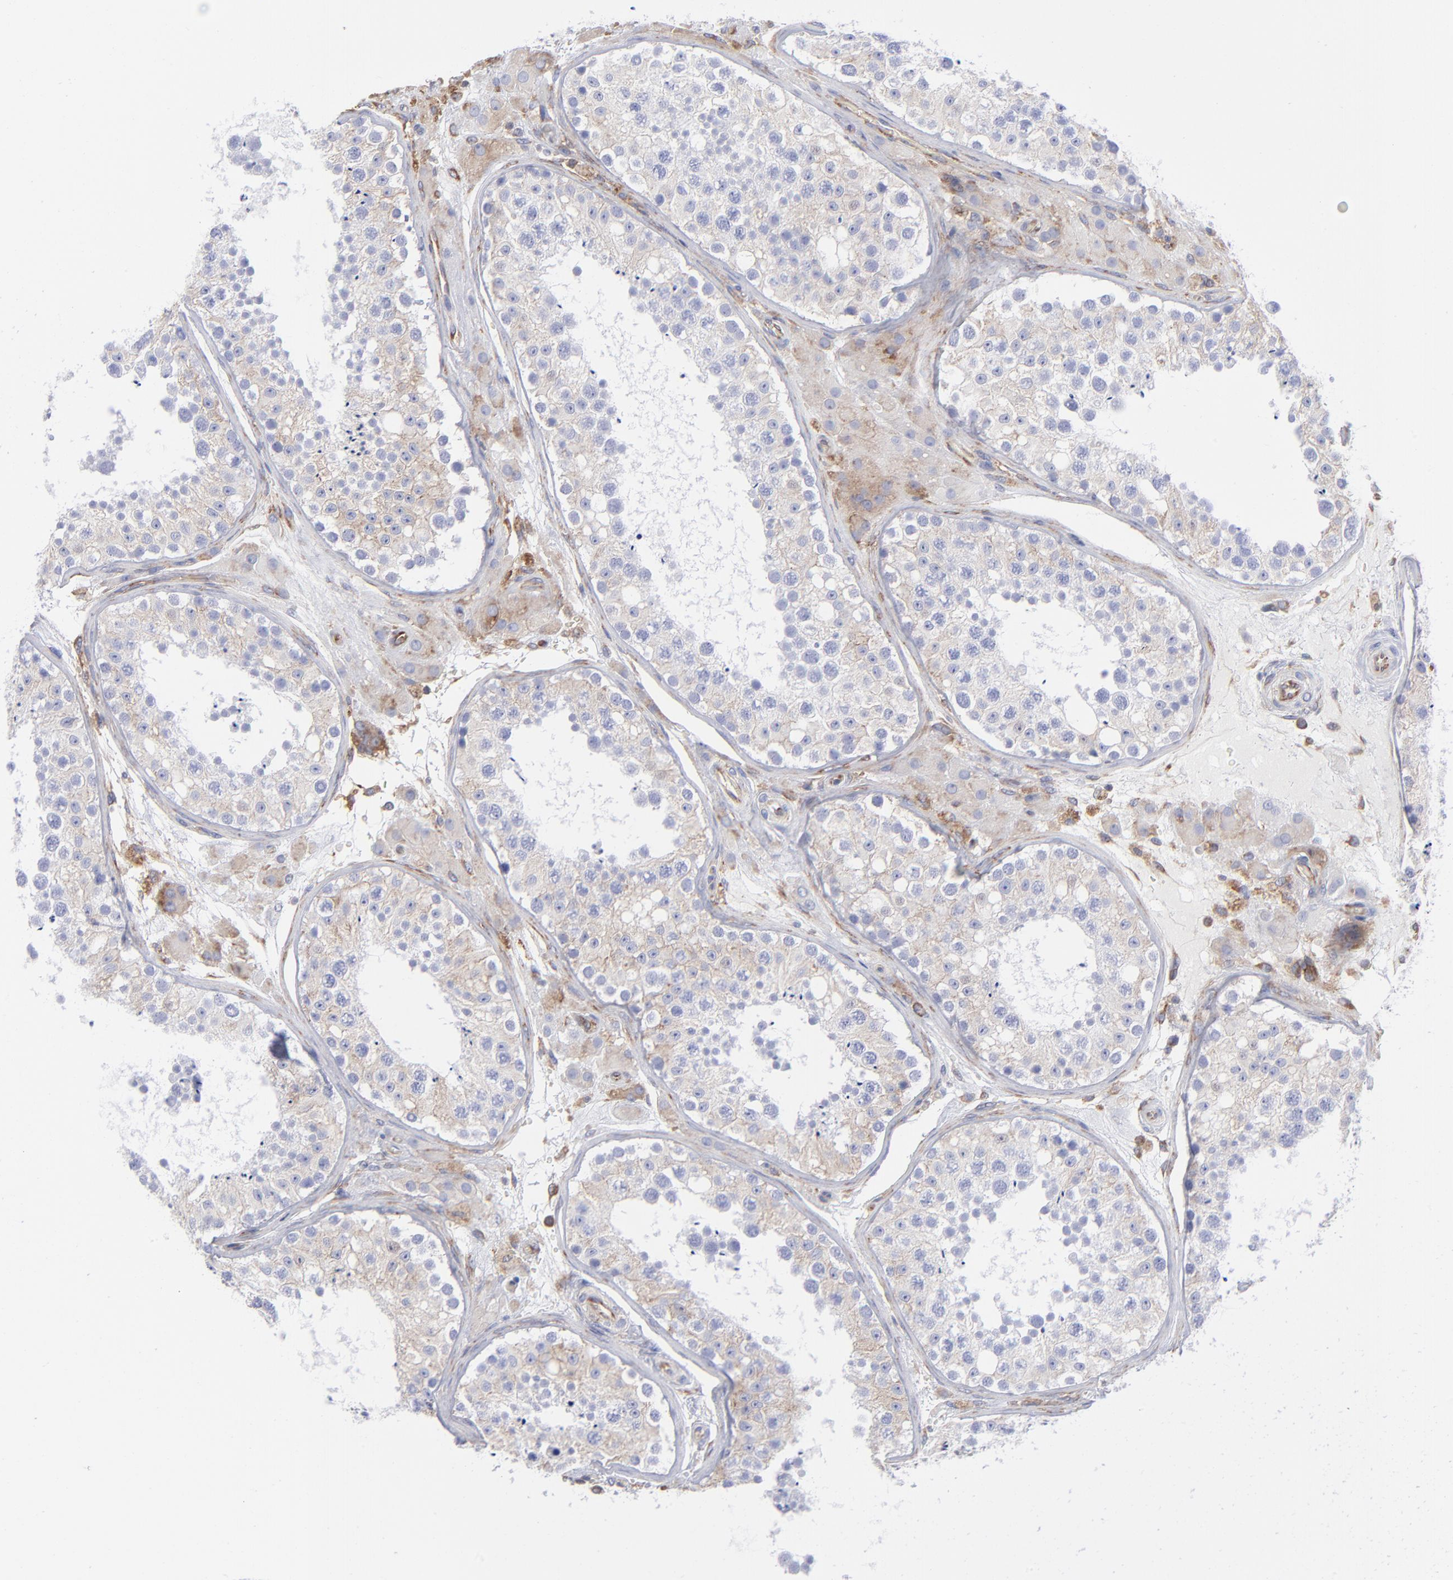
{"staining": {"intensity": "weak", "quantity": "25%-75%", "location": "cytoplasmic/membranous"}, "tissue": "testis", "cell_type": "Cells in seminiferous ducts", "image_type": "normal", "snomed": [{"axis": "morphology", "description": "Normal tissue, NOS"}, {"axis": "topography", "description": "Testis"}], "caption": "Testis stained for a protein (brown) exhibits weak cytoplasmic/membranous positive expression in about 25%-75% of cells in seminiferous ducts.", "gene": "EIF2AK2", "patient": {"sex": "male", "age": 26}}